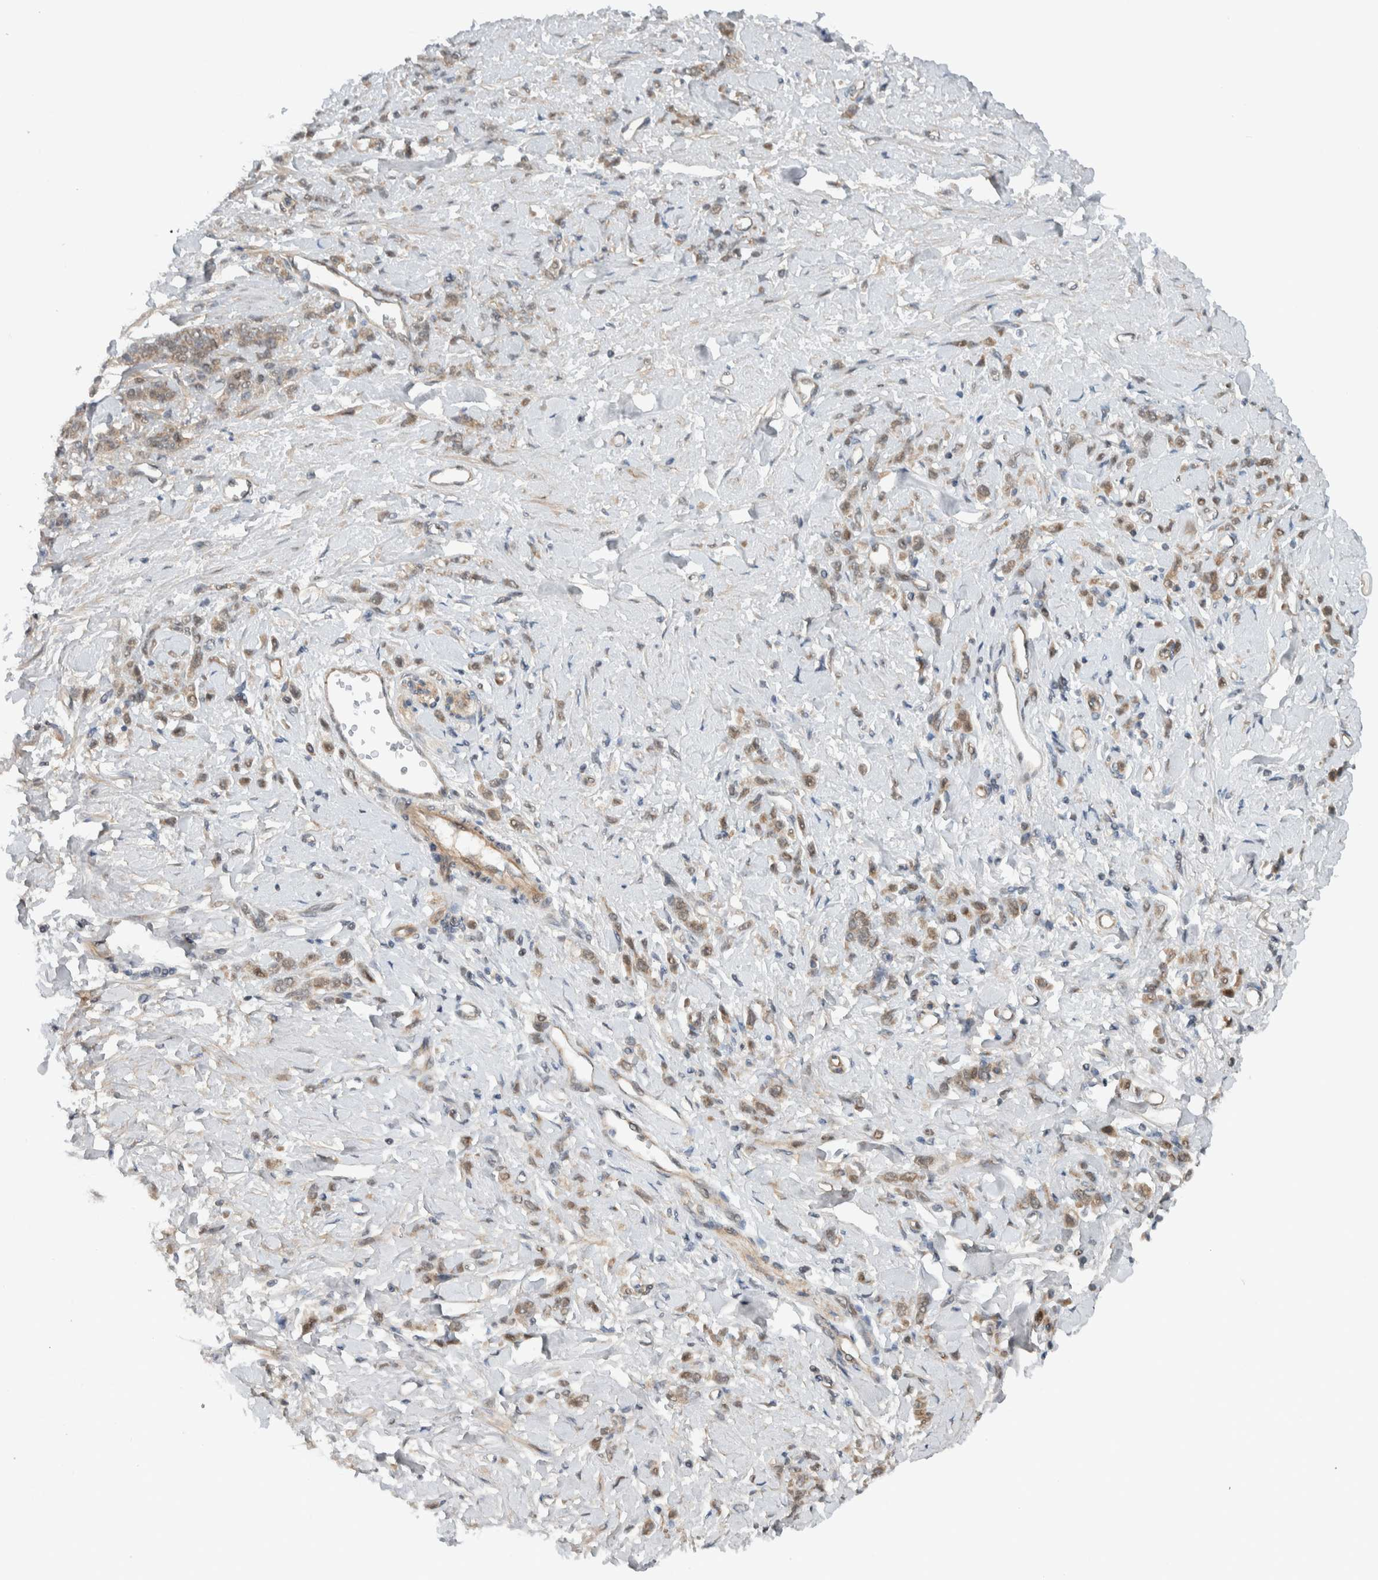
{"staining": {"intensity": "weak", "quantity": "25%-75%", "location": "cytoplasmic/membranous"}, "tissue": "stomach cancer", "cell_type": "Tumor cells", "image_type": "cancer", "snomed": [{"axis": "morphology", "description": "Normal tissue, NOS"}, {"axis": "morphology", "description": "Adenocarcinoma, NOS"}, {"axis": "topography", "description": "Stomach"}], "caption": "Protein staining reveals weak cytoplasmic/membranous positivity in about 25%-75% of tumor cells in stomach adenocarcinoma.", "gene": "KLHL6", "patient": {"sex": "male", "age": 82}}